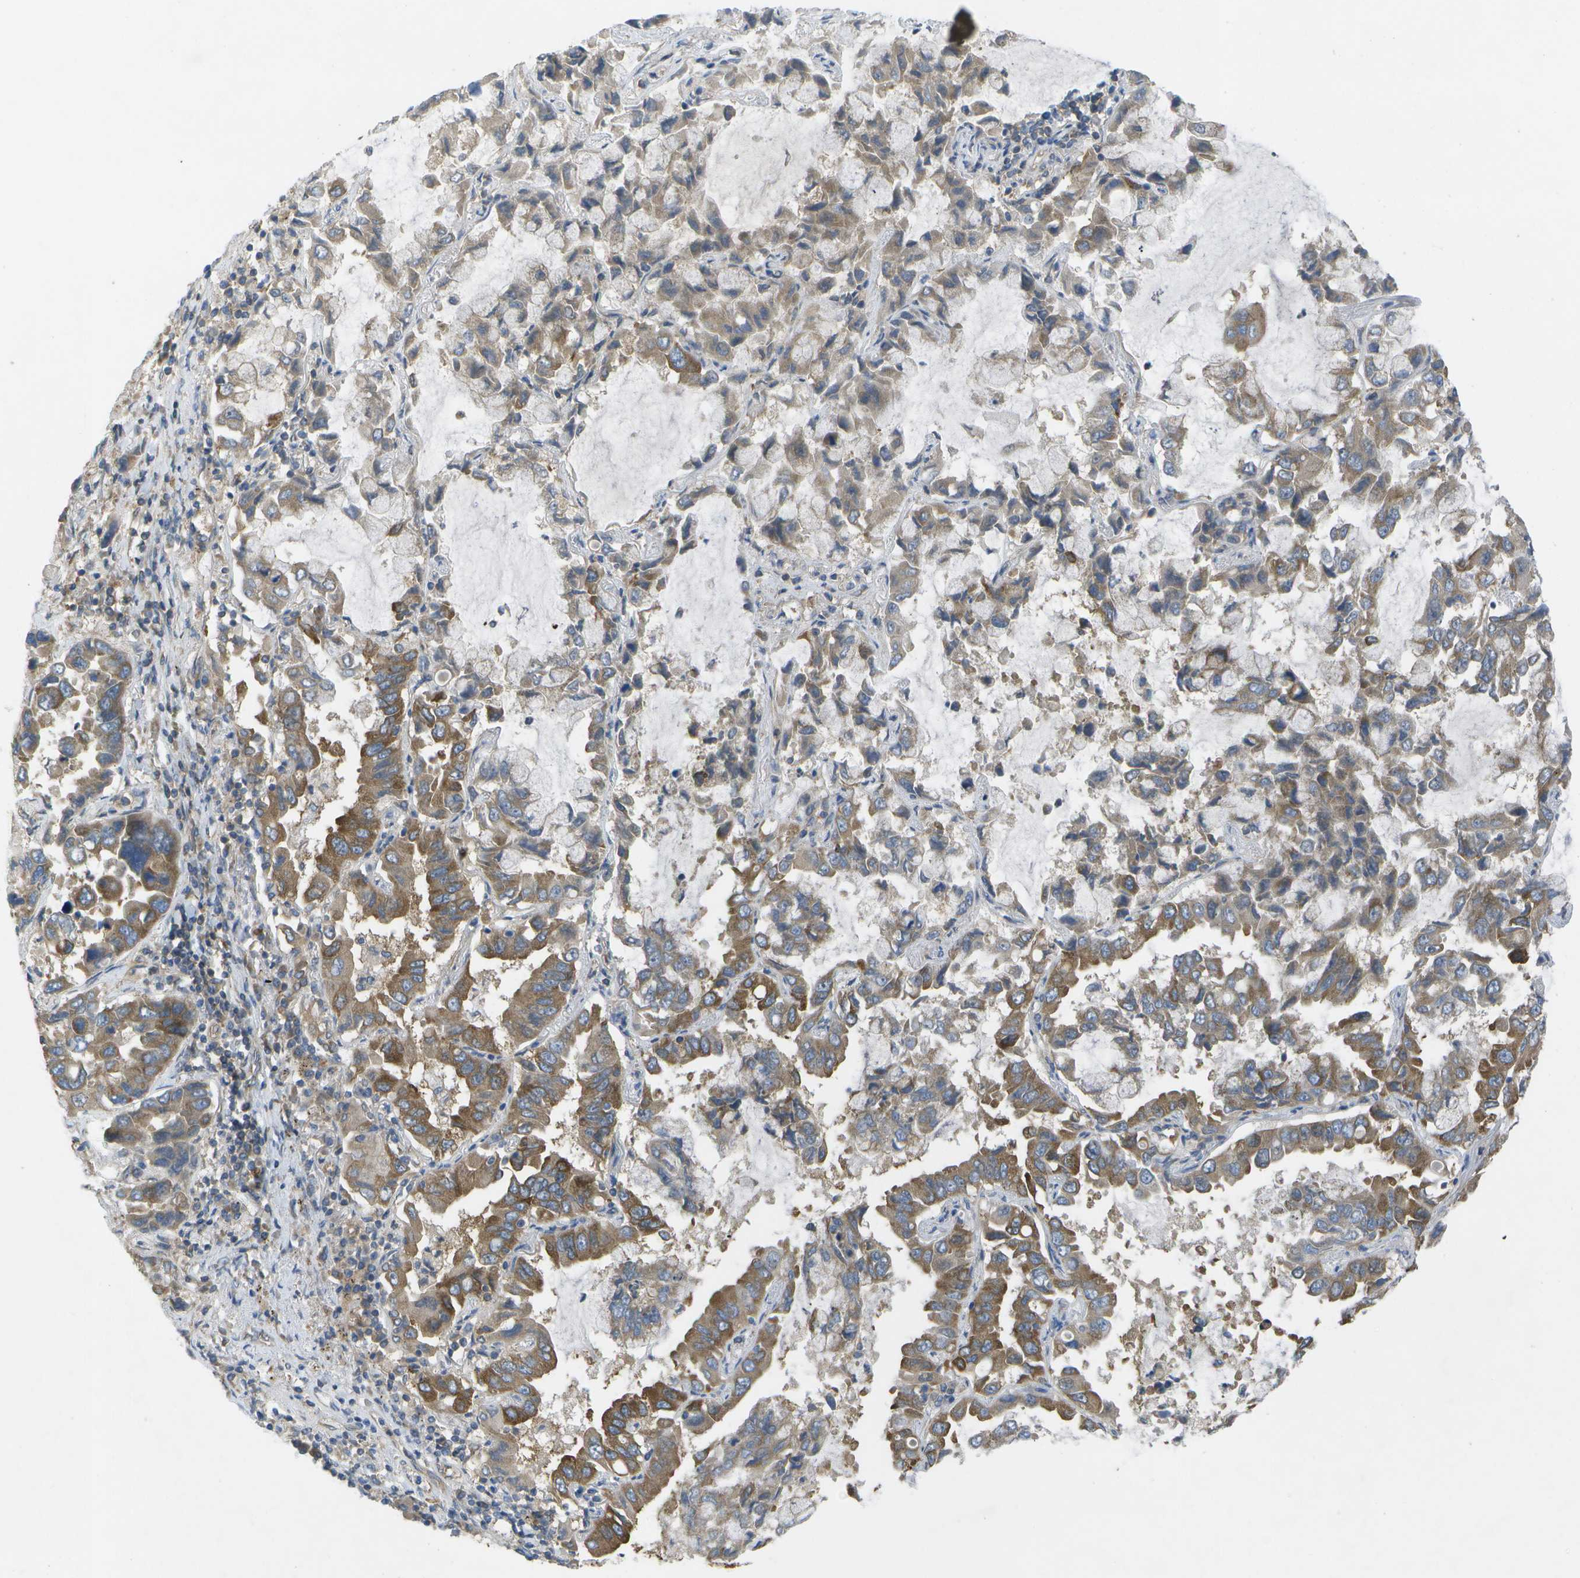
{"staining": {"intensity": "moderate", "quantity": ">75%", "location": "cytoplasmic/membranous"}, "tissue": "lung cancer", "cell_type": "Tumor cells", "image_type": "cancer", "snomed": [{"axis": "morphology", "description": "Adenocarcinoma, NOS"}, {"axis": "topography", "description": "Lung"}], "caption": "IHC histopathology image of lung adenocarcinoma stained for a protein (brown), which shows medium levels of moderate cytoplasmic/membranous expression in about >75% of tumor cells.", "gene": "DPM3", "patient": {"sex": "male", "age": 64}}